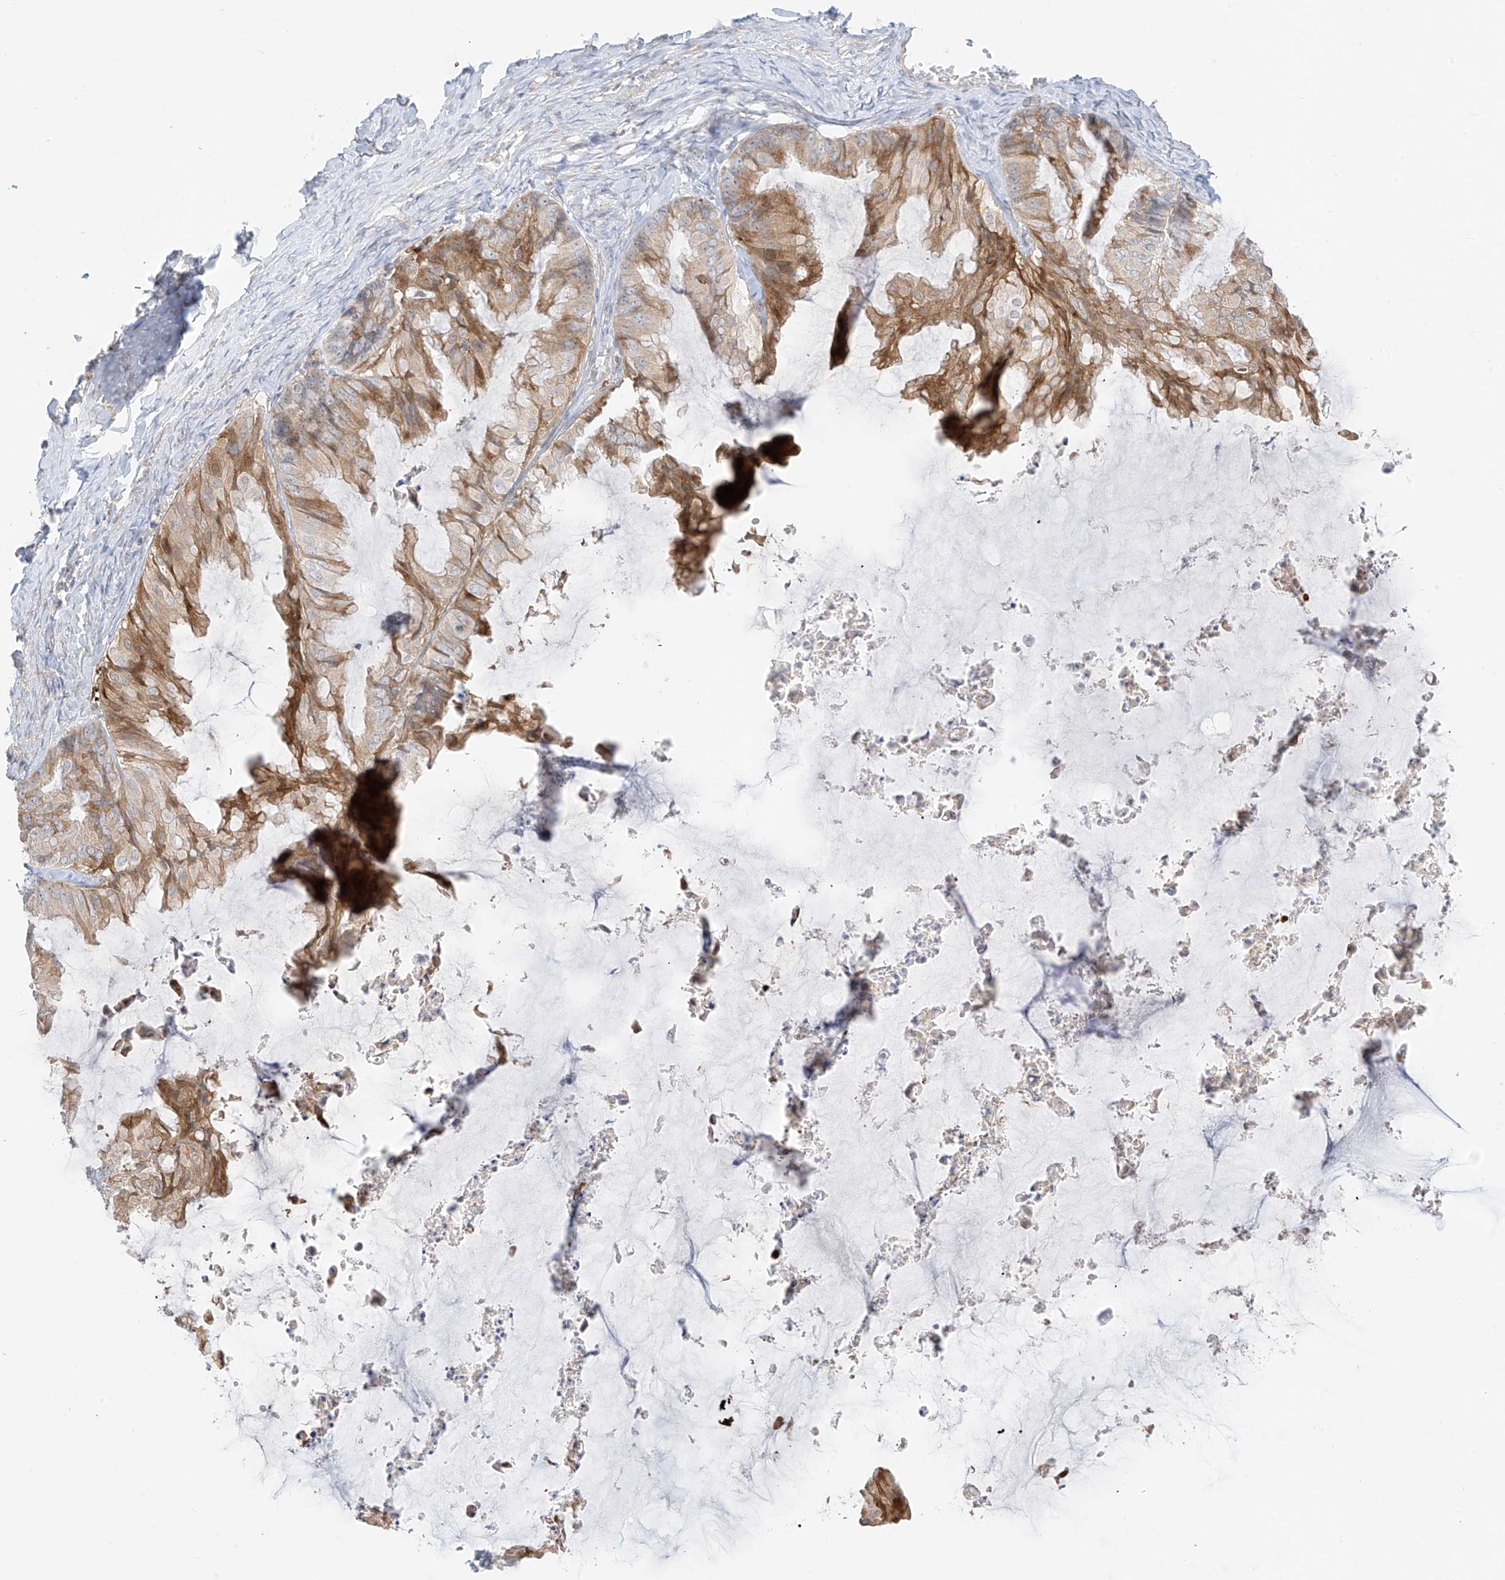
{"staining": {"intensity": "moderate", "quantity": ">75%", "location": "cytoplasmic/membranous"}, "tissue": "ovarian cancer", "cell_type": "Tumor cells", "image_type": "cancer", "snomed": [{"axis": "morphology", "description": "Cystadenocarcinoma, mucinous, NOS"}, {"axis": "topography", "description": "Ovary"}], "caption": "Immunohistochemical staining of human mucinous cystadenocarcinoma (ovarian) displays medium levels of moderate cytoplasmic/membranous staining in approximately >75% of tumor cells.", "gene": "SYTL3", "patient": {"sex": "female", "age": 71}}